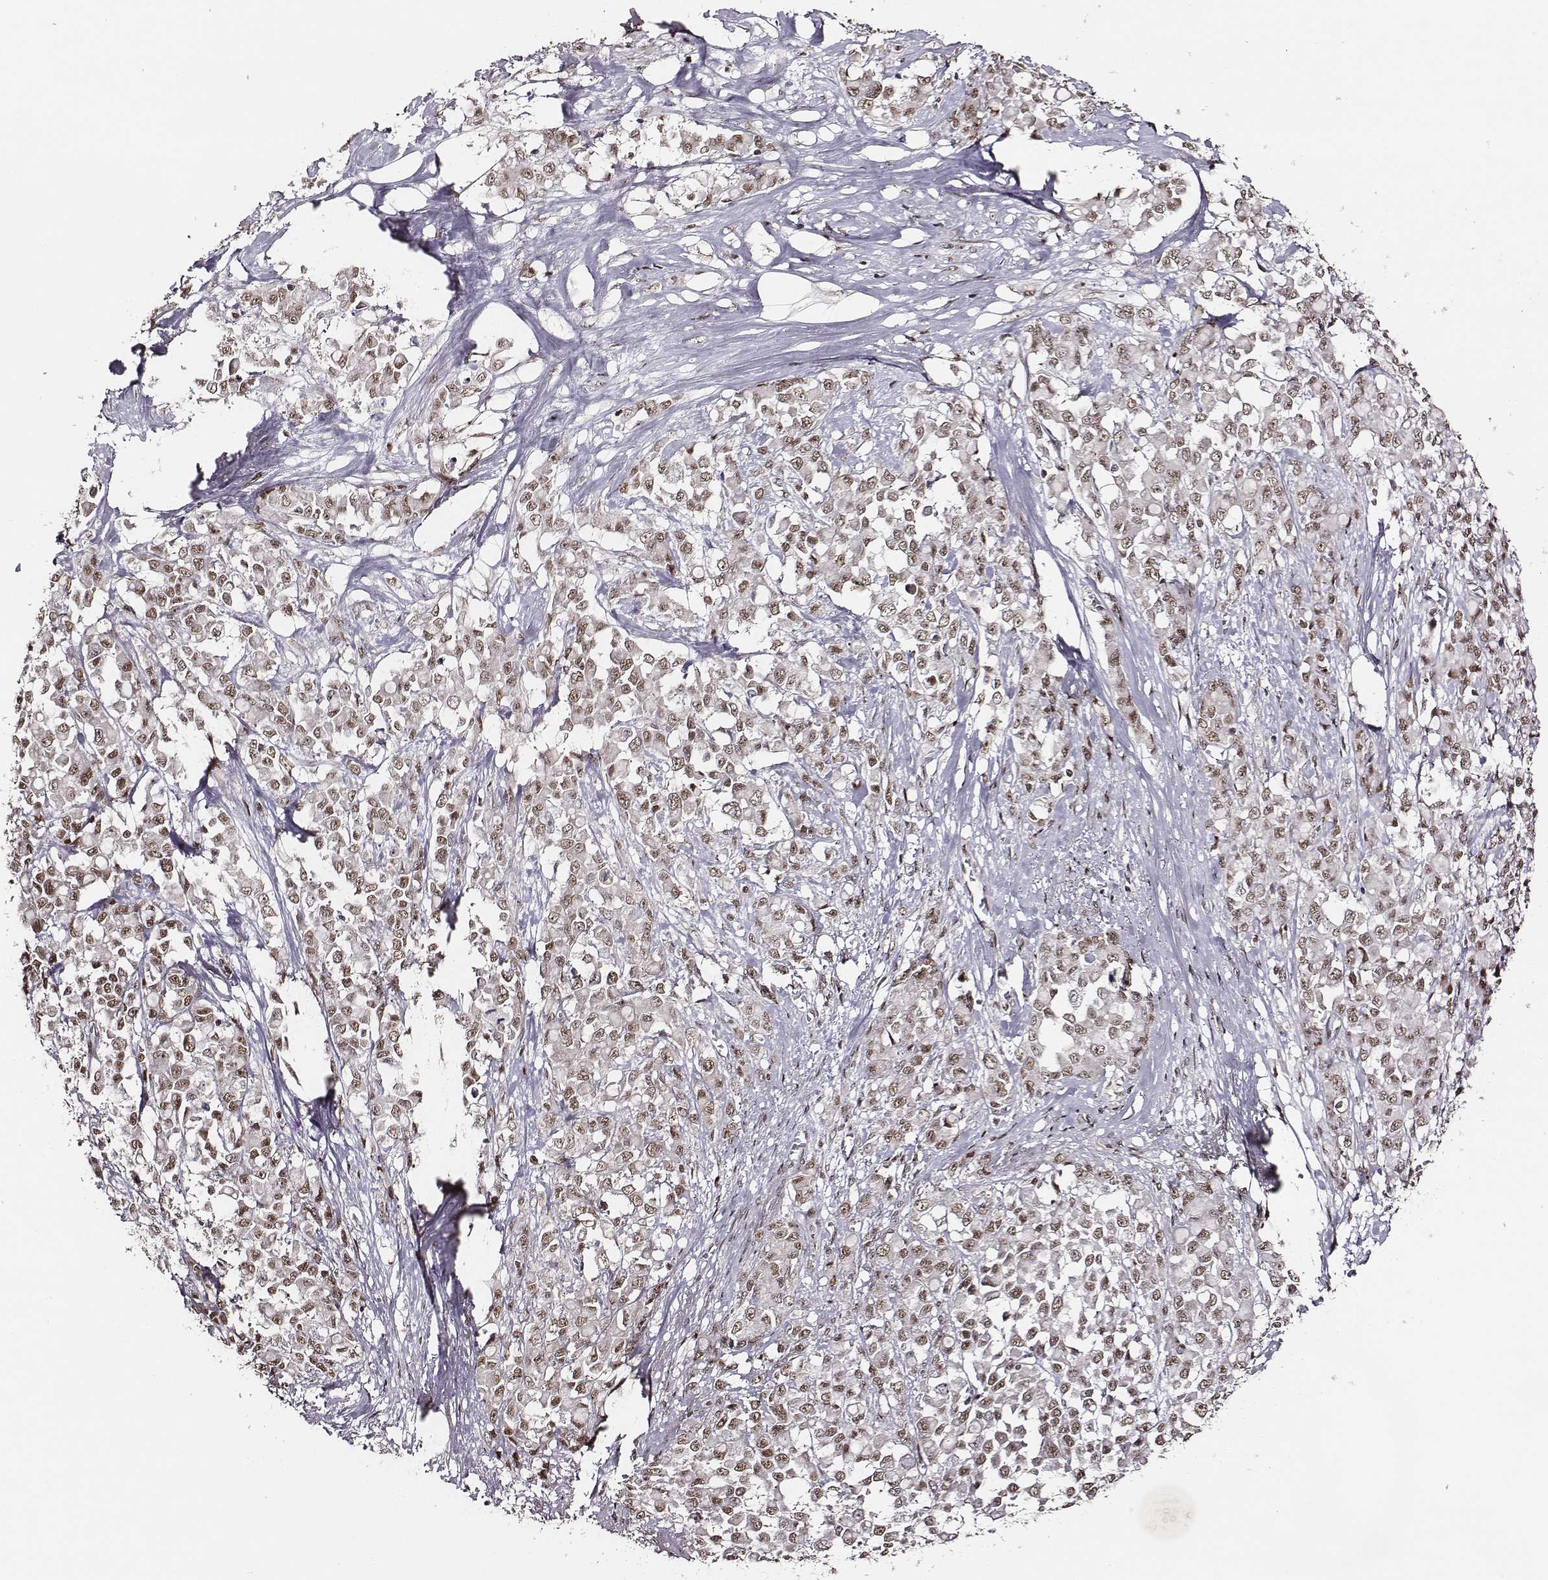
{"staining": {"intensity": "moderate", "quantity": ">75%", "location": "nuclear"}, "tissue": "stomach cancer", "cell_type": "Tumor cells", "image_type": "cancer", "snomed": [{"axis": "morphology", "description": "Adenocarcinoma, NOS"}, {"axis": "topography", "description": "Stomach"}], "caption": "Protein staining of stomach cancer tissue displays moderate nuclear expression in approximately >75% of tumor cells.", "gene": "PPARA", "patient": {"sex": "female", "age": 76}}